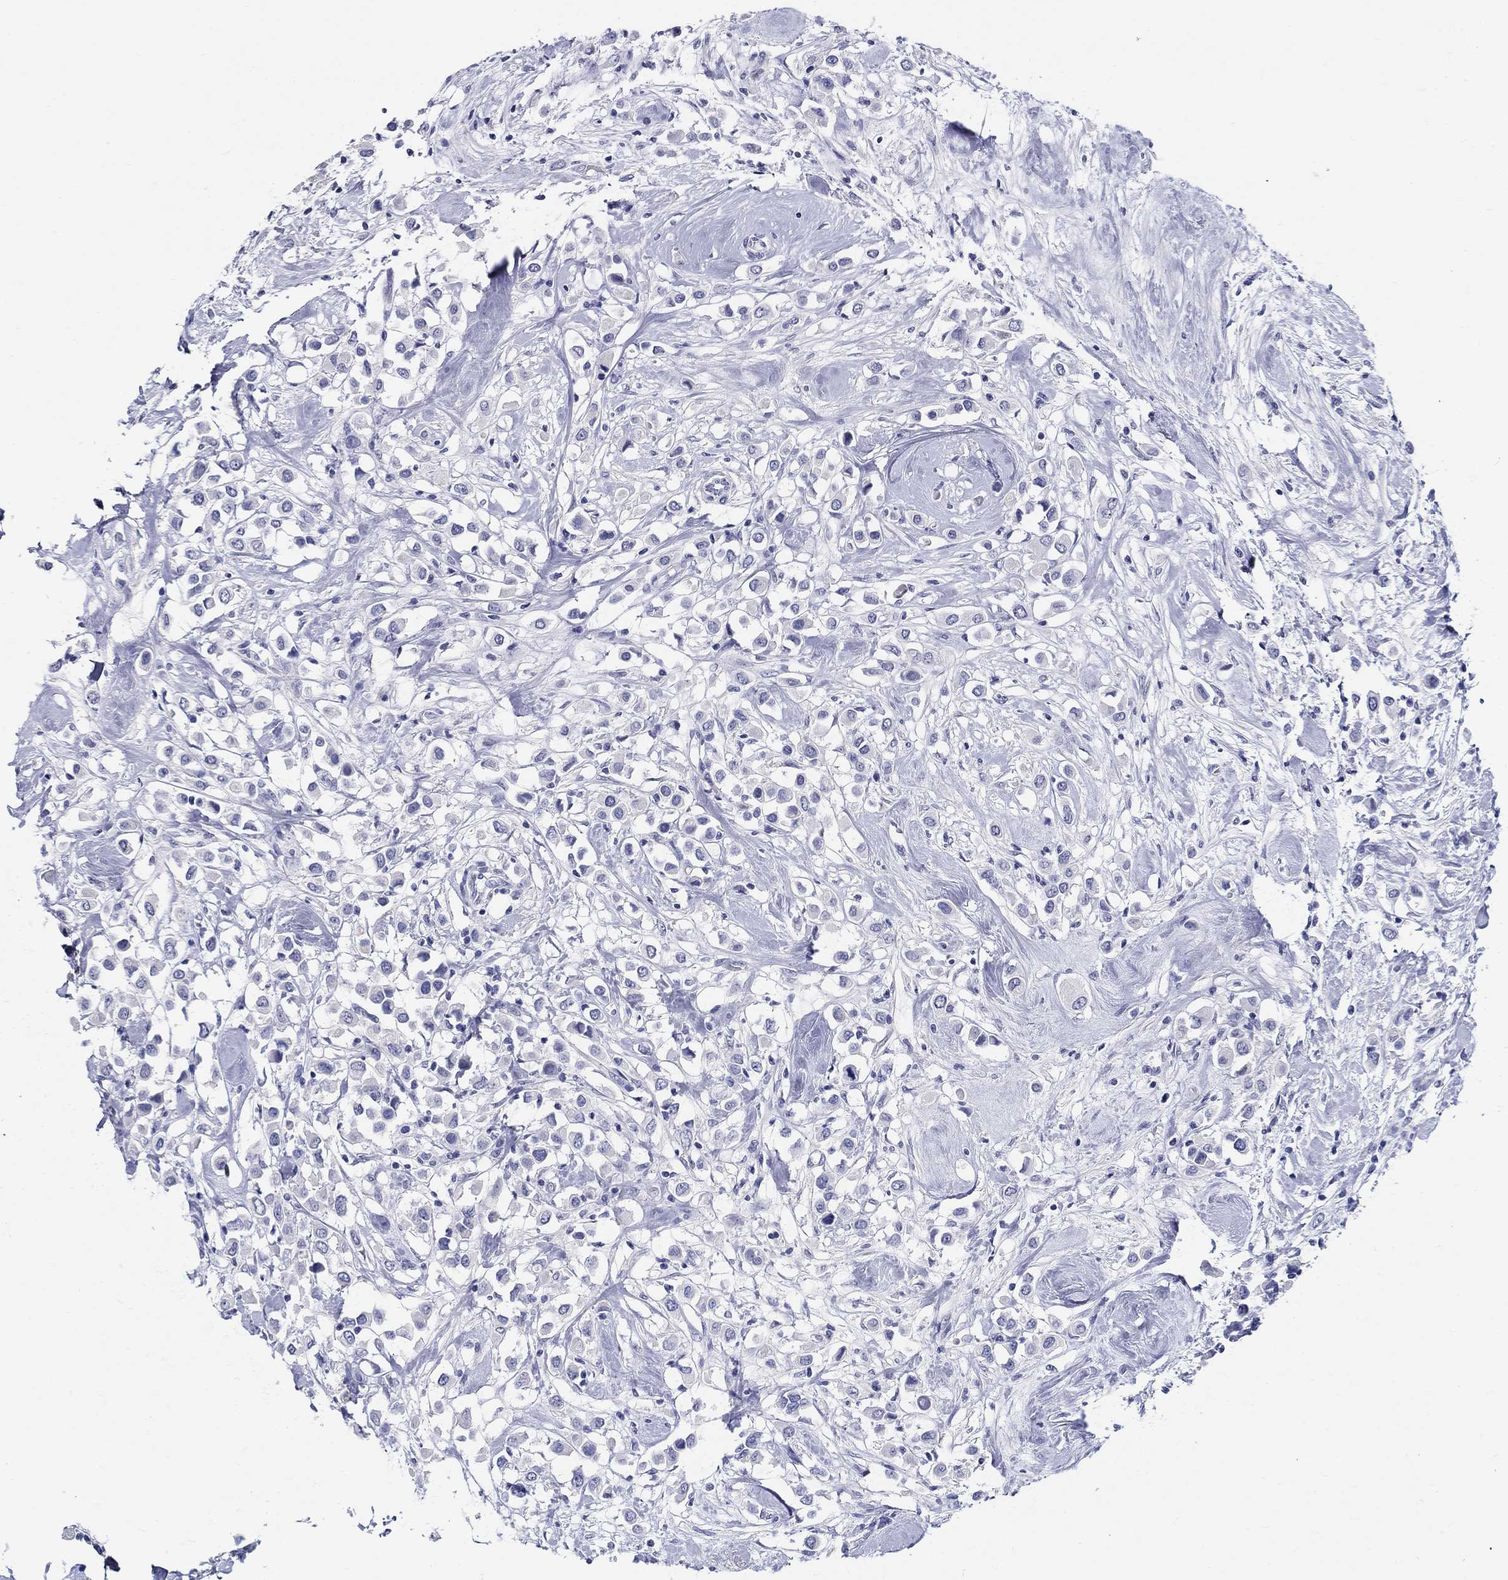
{"staining": {"intensity": "negative", "quantity": "none", "location": "none"}, "tissue": "breast cancer", "cell_type": "Tumor cells", "image_type": "cancer", "snomed": [{"axis": "morphology", "description": "Duct carcinoma"}, {"axis": "topography", "description": "Breast"}], "caption": "Immunohistochemistry of human intraductal carcinoma (breast) shows no positivity in tumor cells. Brightfield microscopy of immunohistochemistry (IHC) stained with DAB (3,3'-diaminobenzidine) (brown) and hematoxylin (blue), captured at high magnification.", "gene": "CRYGS", "patient": {"sex": "female", "age": 61}}